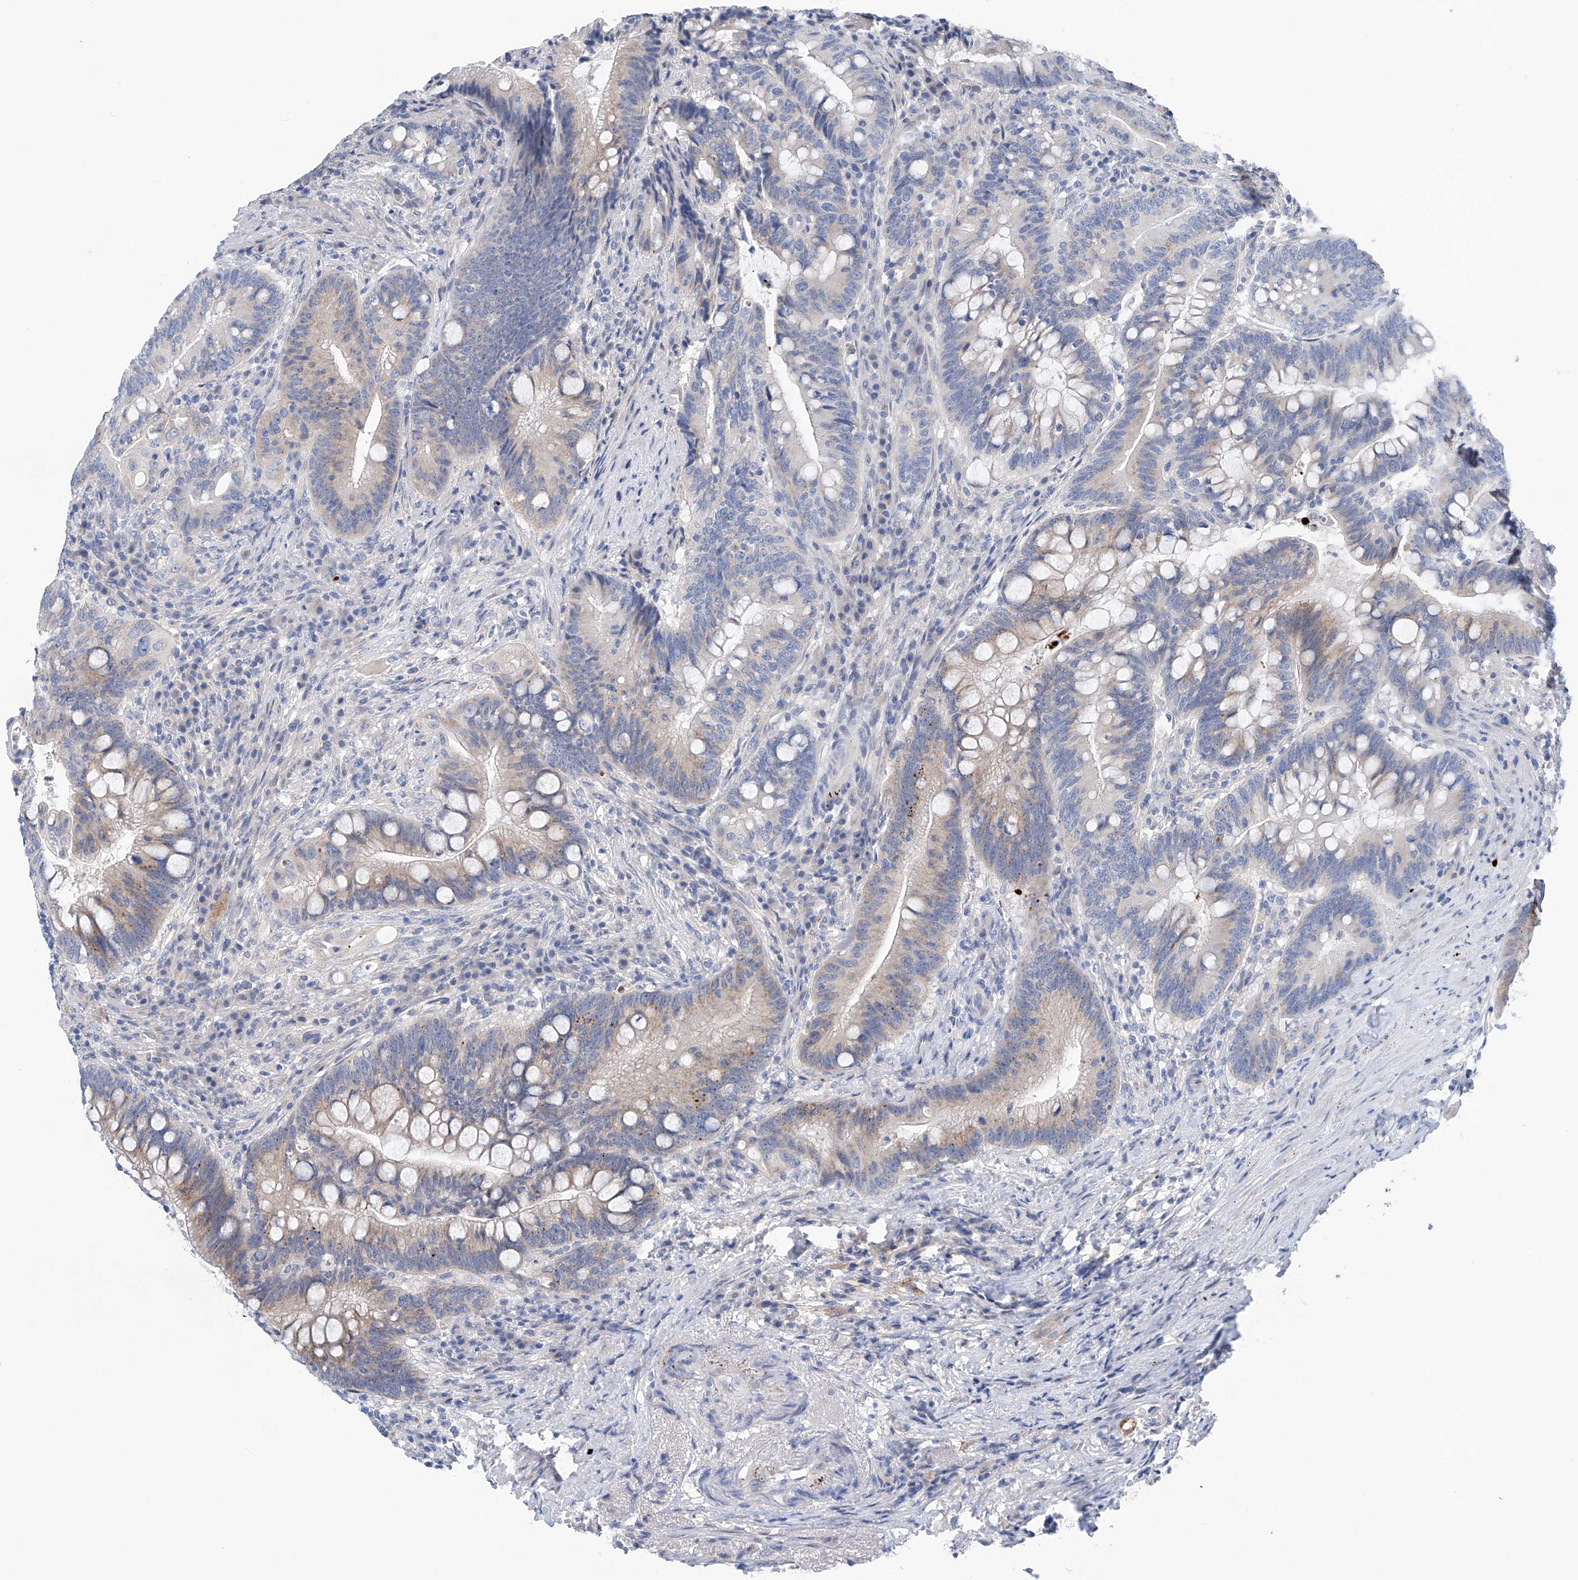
{"staining": {"intensity": "weak", "quantity": "<25%", "location": "cytoplasmic/membranous"}, "tissue": "colorectal cancer", "cell_type": "Tumor cells", "image_type": "cancer", "snomed": [{"axis": "morphology", "description": "Adenocarcinoma, NOS"}, {"axis": "topography", "description": "Colon"}], "caption": "Immunohistochemistry (IHC) of colorectal adenocarcinoma demonstrates no positivity in tumor cells.", "gene": "CEP85L", "patient": {"sex": "female", "age": 66}}